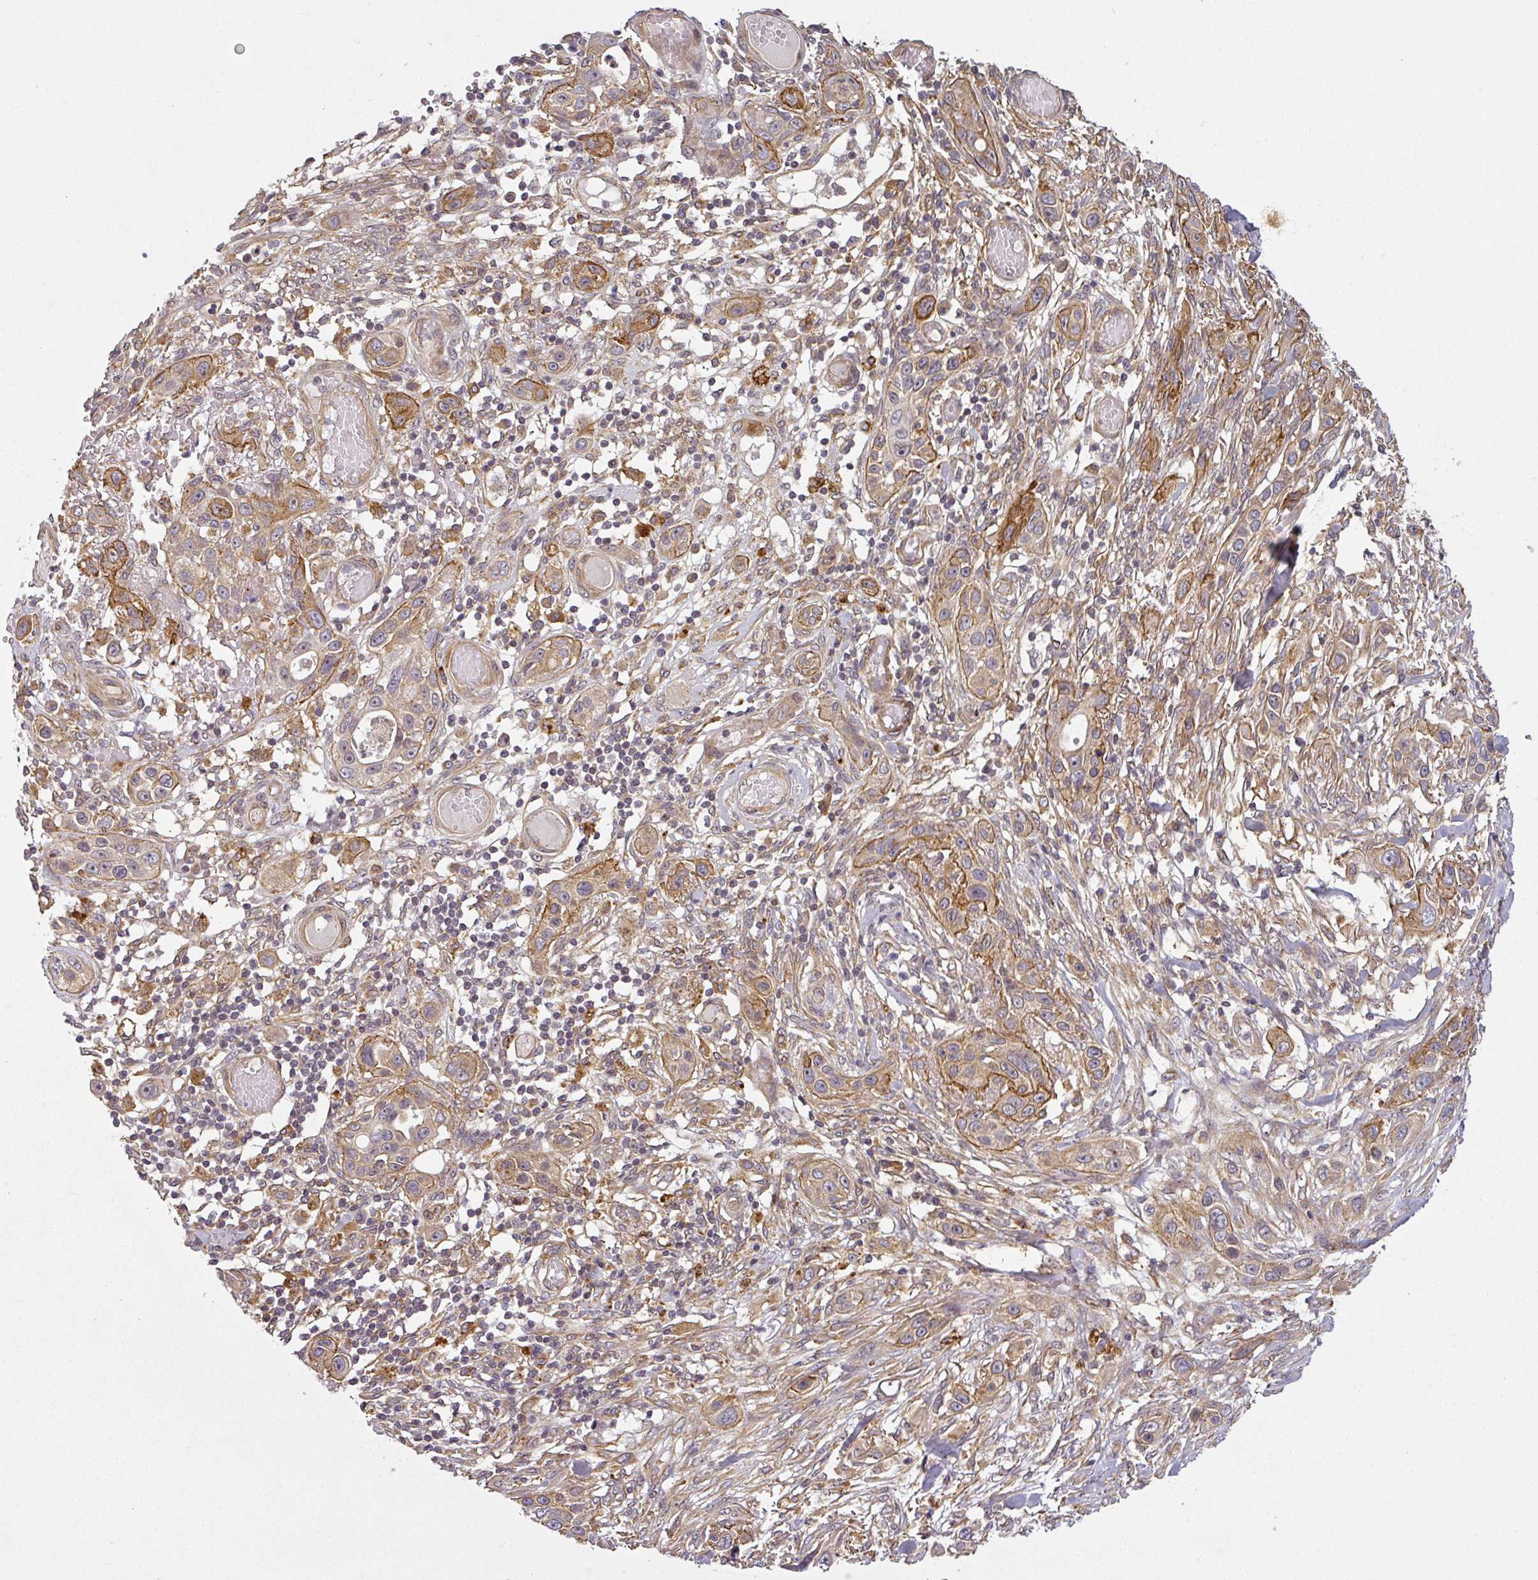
{"staining": {"intensity": "weak", "quantity": ">75%", "location": "cytoplasmic/membranous"}, "tissue": "skin cancer", "cell_type": "Tumor cells", "image_type": "cancer", "snomed": [{"axis": "morphology", "description": "Squamous cell carcinoma, NOS"}, {"axis": "topography", "description": "Skin"}], "caption": "This image reveals immunohistochemistry staining of skin cancer, with low weak cytoplasmic/membranous positivity in approximately >75% of tumor cells.", "gene": "DIMT1", "patient": {"sex": "female", "age": 69}}